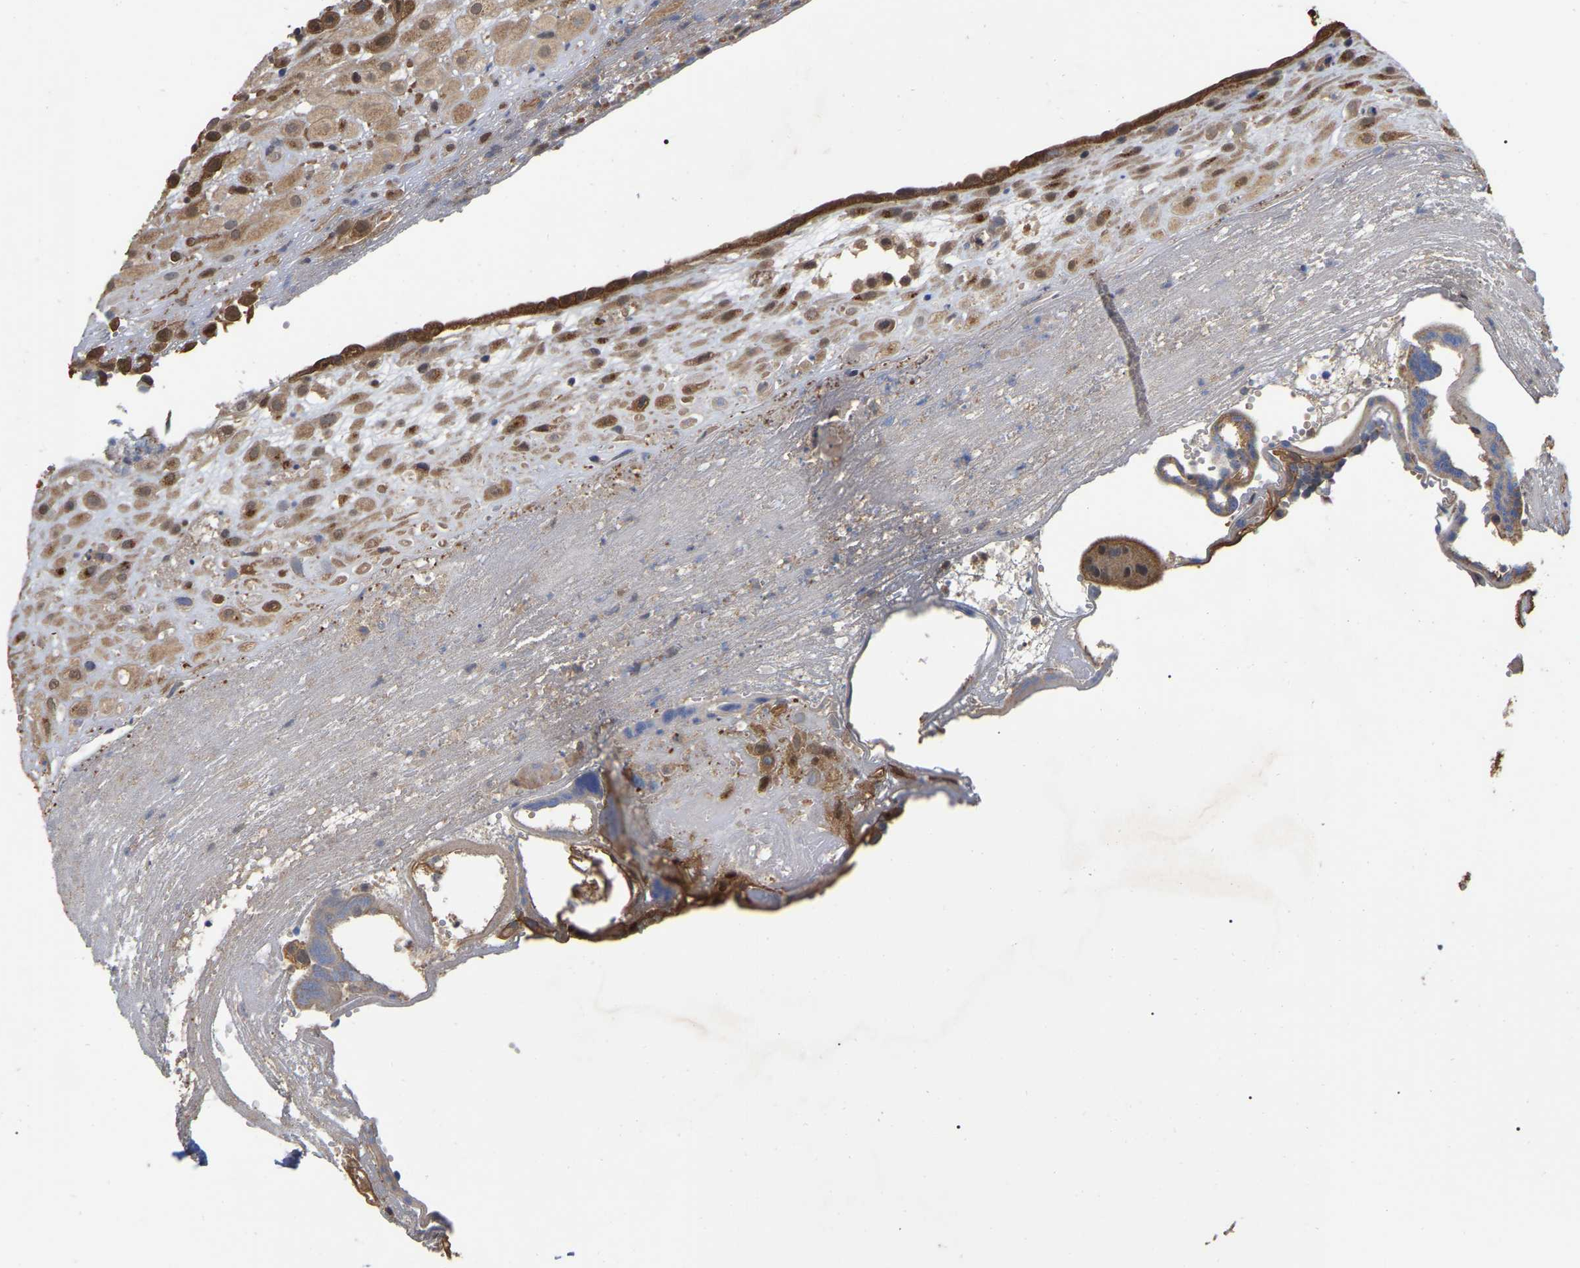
{"staining": {"intensity": "moderate", "quantity": ">75%", "location": "cytoplasmic/membranous"}, "tissue": "placenta", "cell_type": "Decidual cells", "image_type": "normal", "snomed": [{"axis": "morphology", "description": "Normal tissue, NOS"}, {"axis": "topography", "description": "Placenta"}], "caption": "Immunohistochemical staining of normal placenta exhibits medium levels of moderate cytoplasmic/membranous staining in about >75% of decidual cells. Ihc stains the protein in brown and the nuclei are stained blue.", "gene": "FAM219A", "patient": {"sex": "female", "age": 18}}